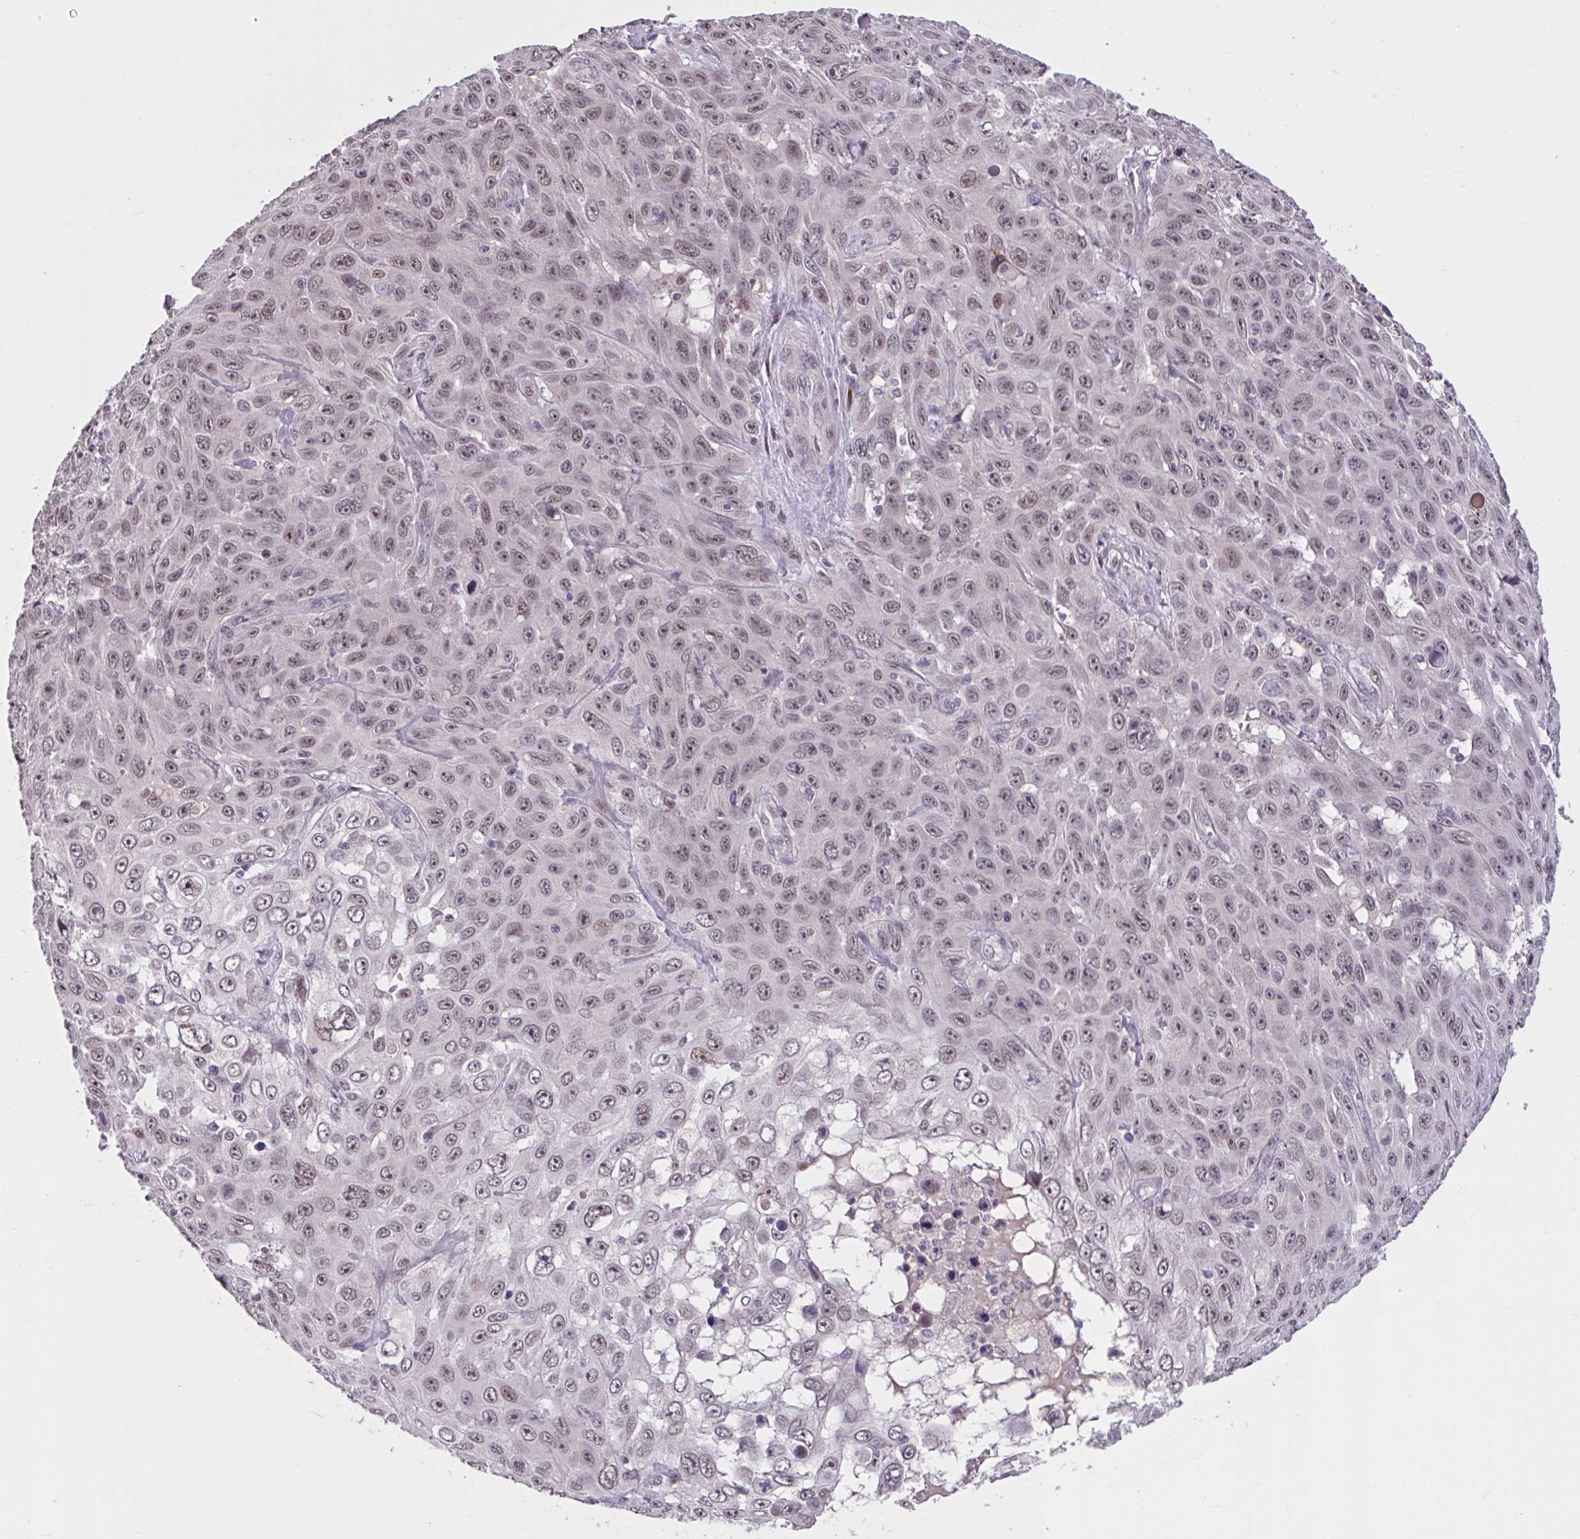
{"staining": {"intensity": "weak", "quantity": "25%-75%", "location": "nuclear"}, "tissue": "skin cancer", "cell_type": "Tumor cells", "image_type": "cancer", "snomed": [{"axis": "morphology", "description": "Squamous cell carcinoma, NOS"}, {"axis": "topography", "description": "Skin"}], "caption": "A photomicrograph showing weak nuclear expression in about 25%-75% of tumor cells in skin cancer (squamous cell carcinoma), as visualized by brown immunohistochemical staining.", "gene": "ZNF414", "patient": {"sex": "male", "age": 82}}